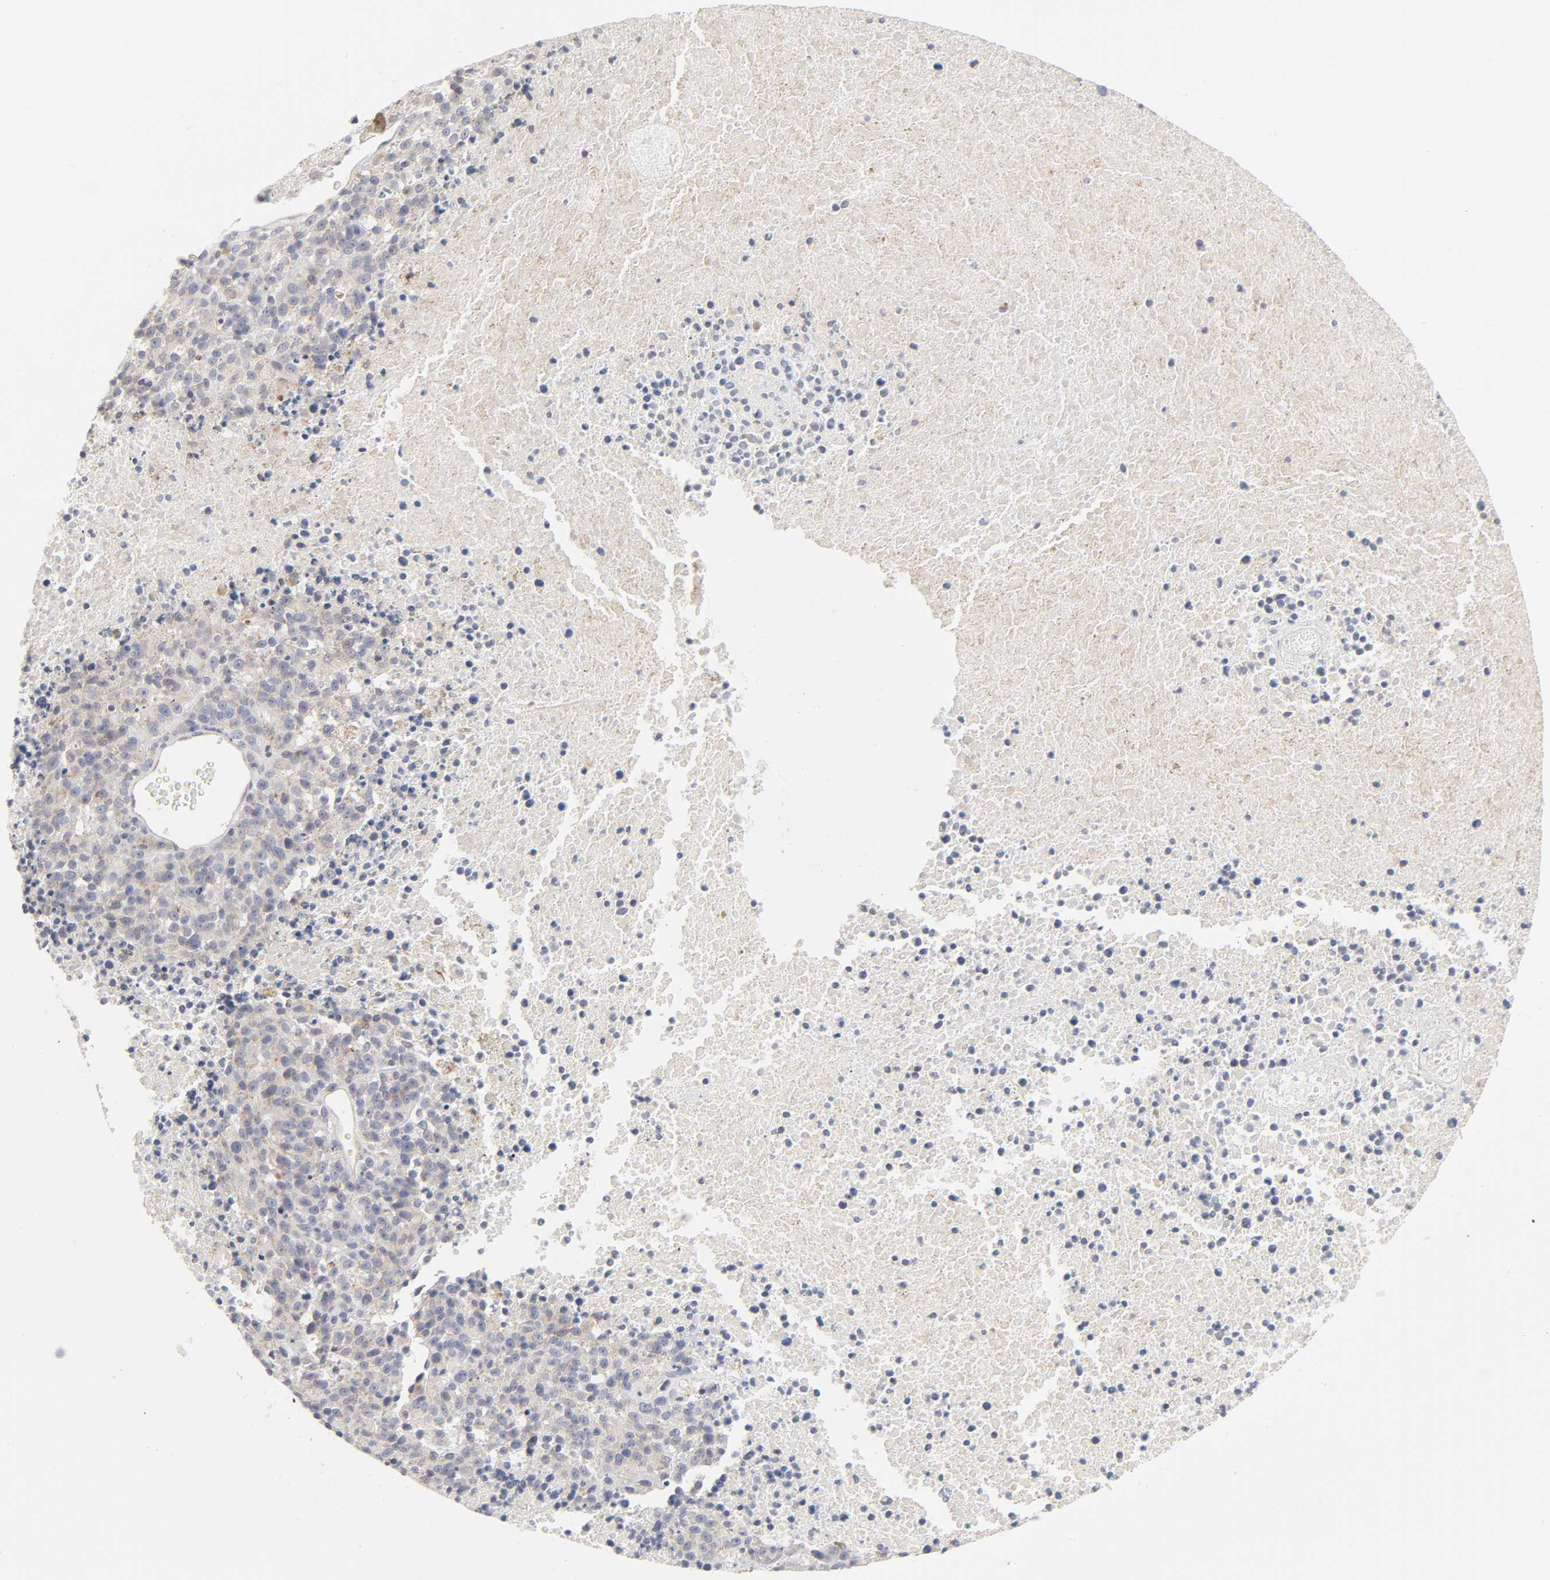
{"staining": {"intensity": "weak", "quantity": "25%-75%", "location": "cytoplasmic/membranous"}, "tissue": "melanoma", "cell_type": "Tumor cells", "image_type": "cancer", "snomed": [{"axis": "morphology", "description": "Malignant melanoma, Metastatic site"}, {"axis": "topography", "description": "Cerebral cortex"}], "caption": "Human melanoma stained with a brown dye demonstrates weak cytoplasmic/membranous positive expression in about 25%-75% of tumor cells.", "gene": "IL4R", "patient": {"sex": "female", "age": 52}}